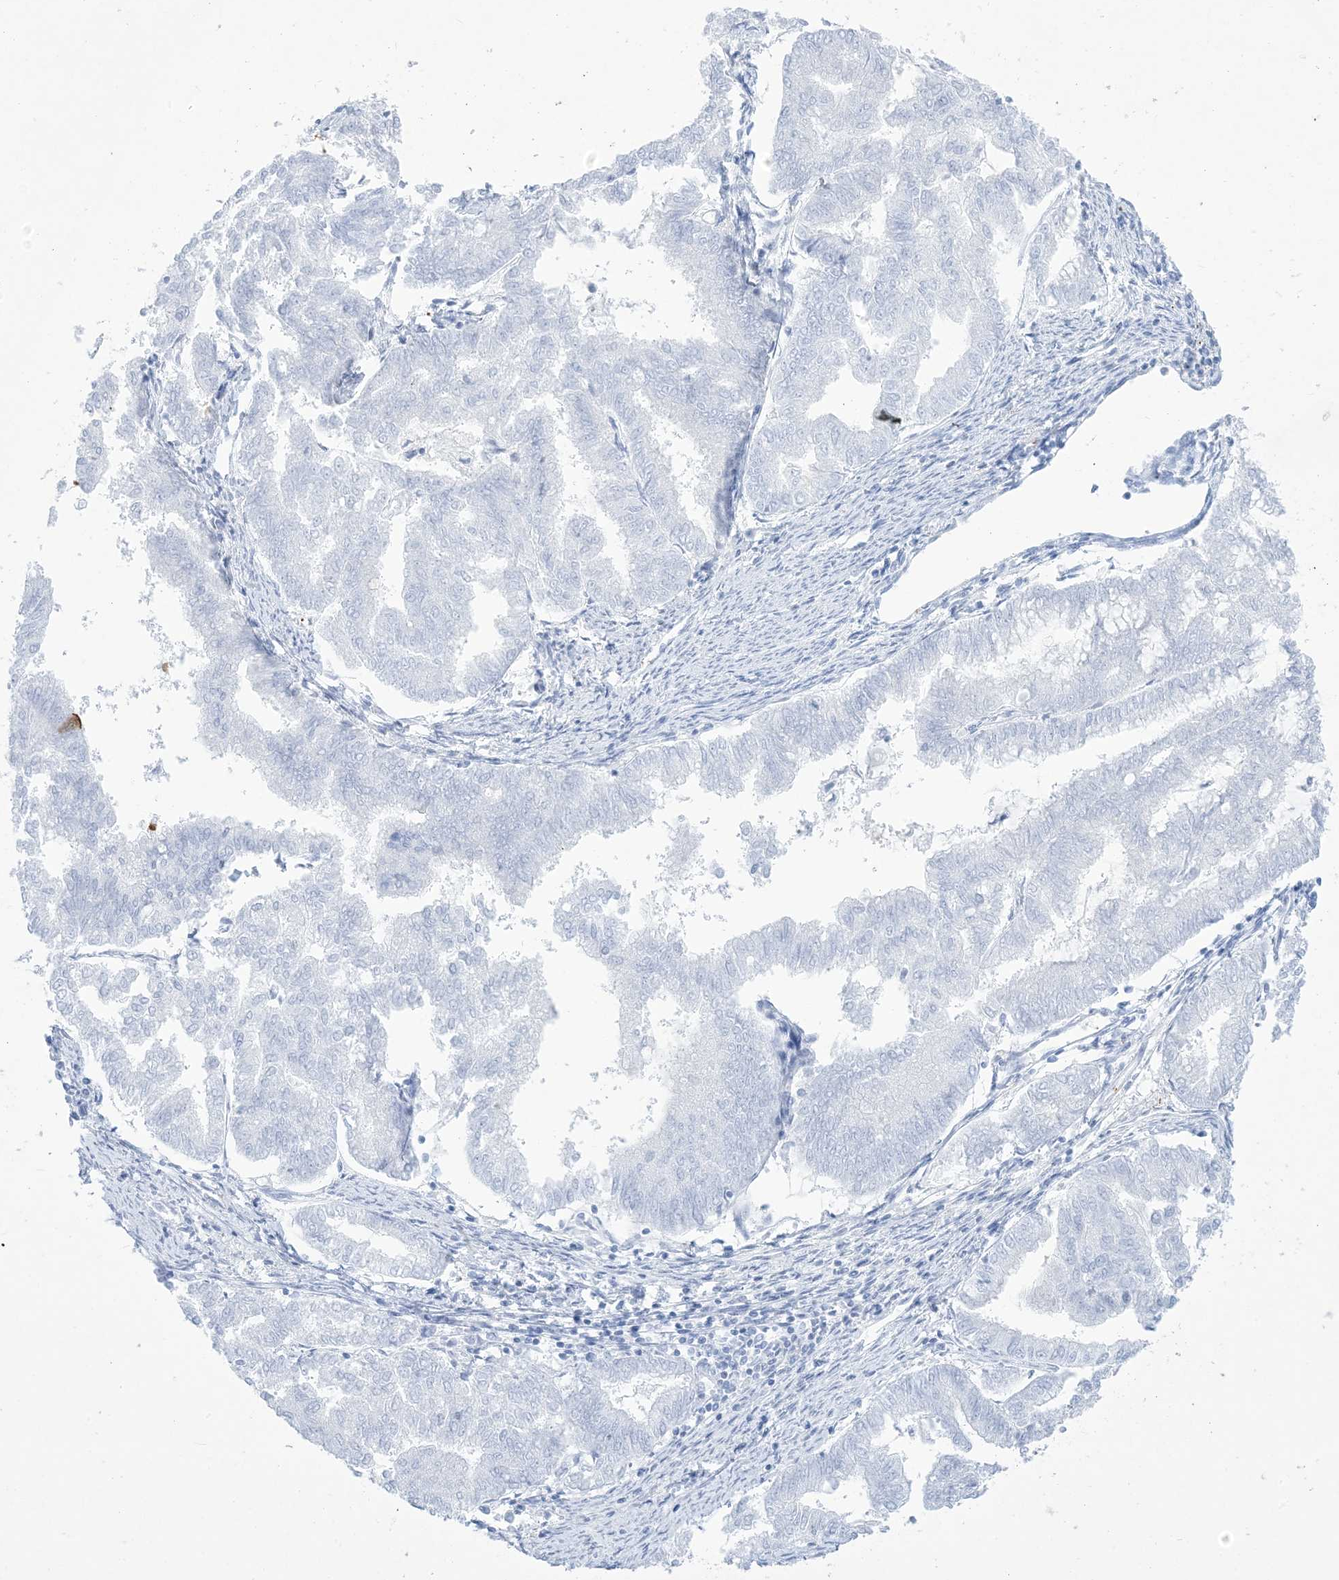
{"staining": {"intensity": "negative", "quantity": "none", "location": "none"}, "tissue": "endometrial cancer", "cell_type": "Tumor cells", "image_type": "cancer", "snomed": [{"axis": "morphology", "description": "Adenocarcinoma, NOS"}, {"axis": "topography", "description": "Endometrium"}], "caption": "The image exhibits no significant staining in tumor cells of endometrial cancer.", "gene": "B3GNT7", "patient": {"sex": "female", "age": 79}}